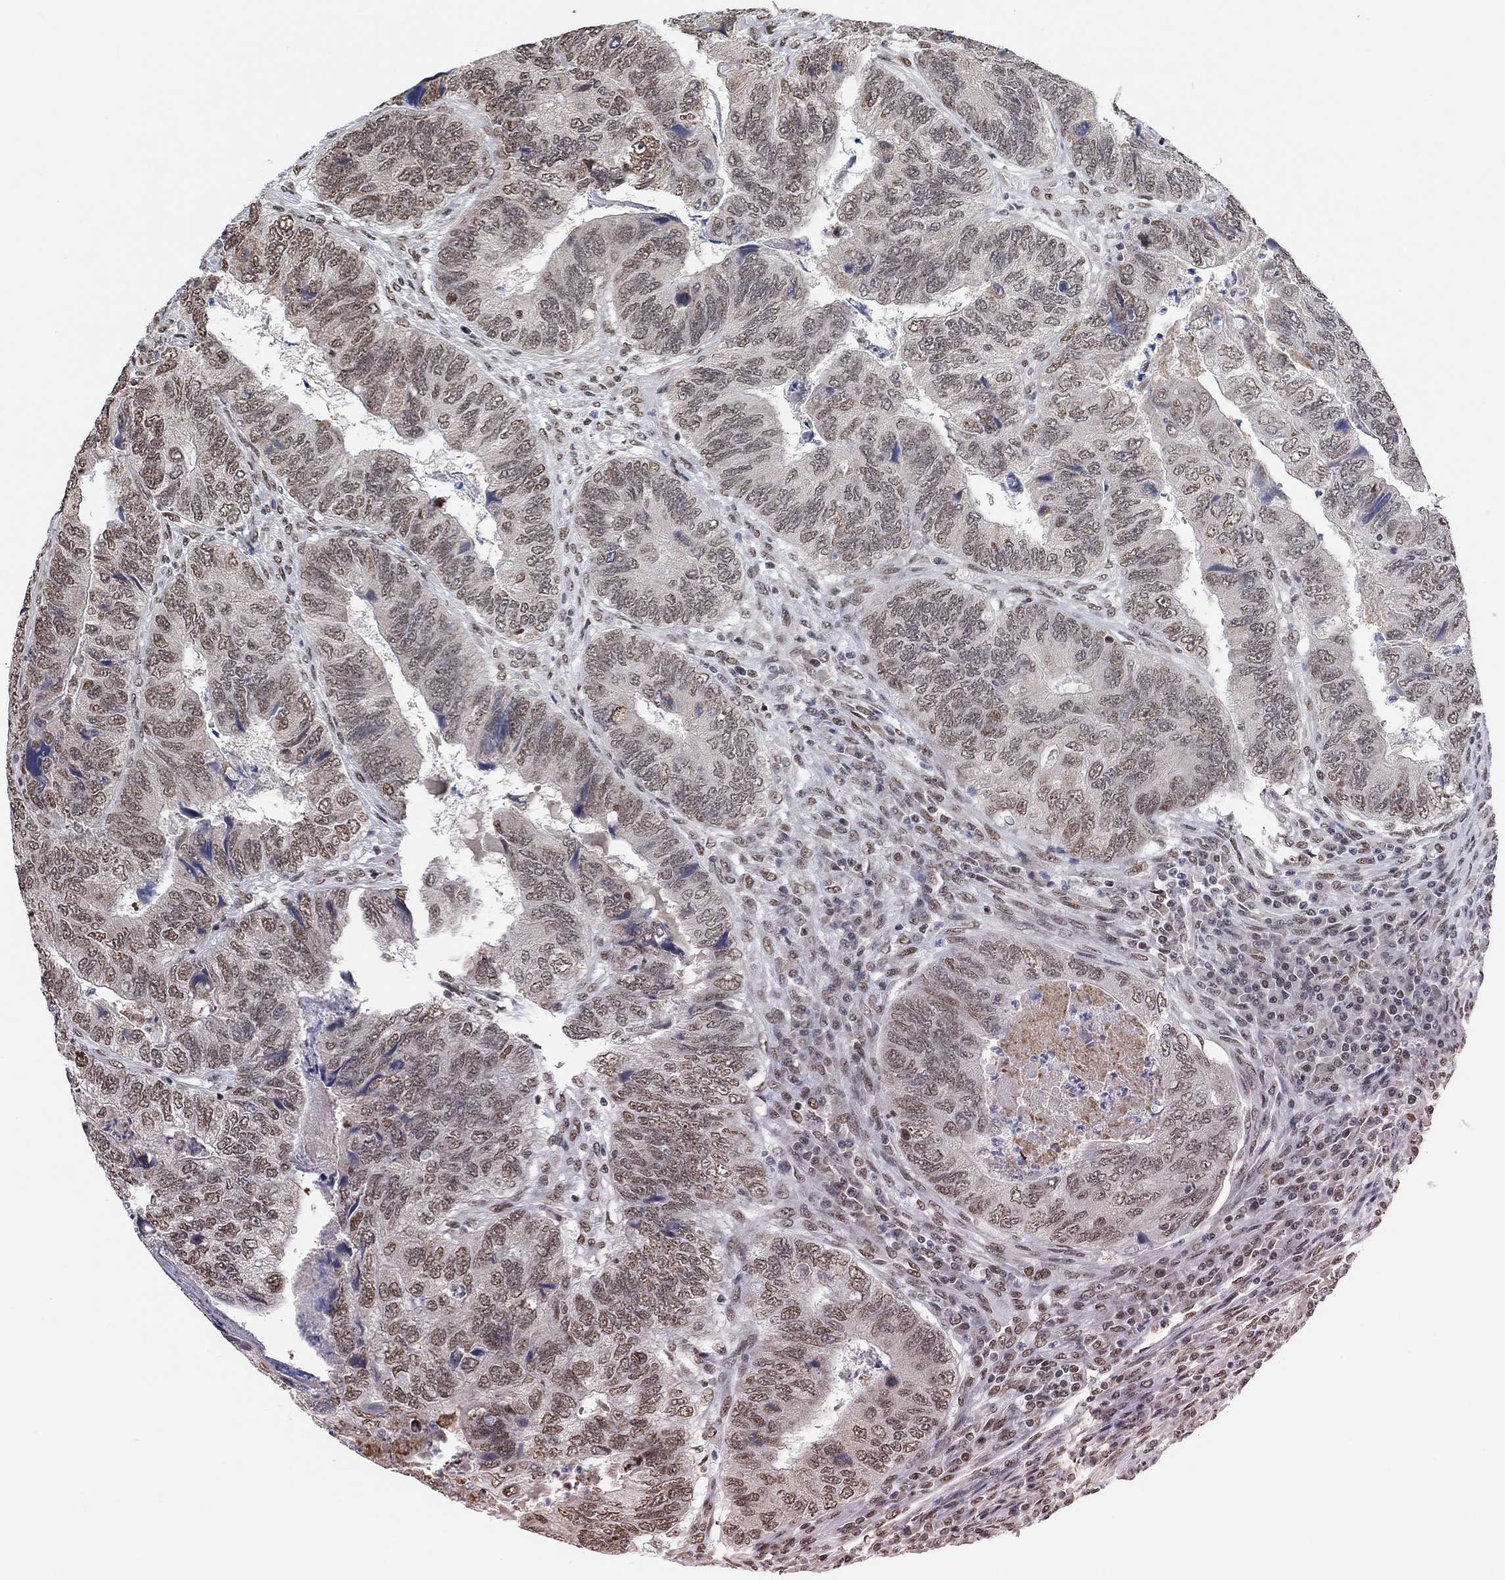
{"staining": {"intensity": "moderate", "quantity": "25%-75%", "location": "nuclear"}, "tissue": "colorectal cancer", "cell_type": "Tumor cells", "image_type": "cancer", "snomed": [{"axis": "morphology", "description": "Adenocarcinoma, NOS"}, {"axis": "topography", "description": "Colon"}], "caption": "Immunohistochemical staining of human adenocarcinoma (colorectal) demonstrates moderate nuclear protein positivity in approximately 25%-75% of tumor cells.", "gene": "USP39", "patient": {"sex": "female", "age": 67}}